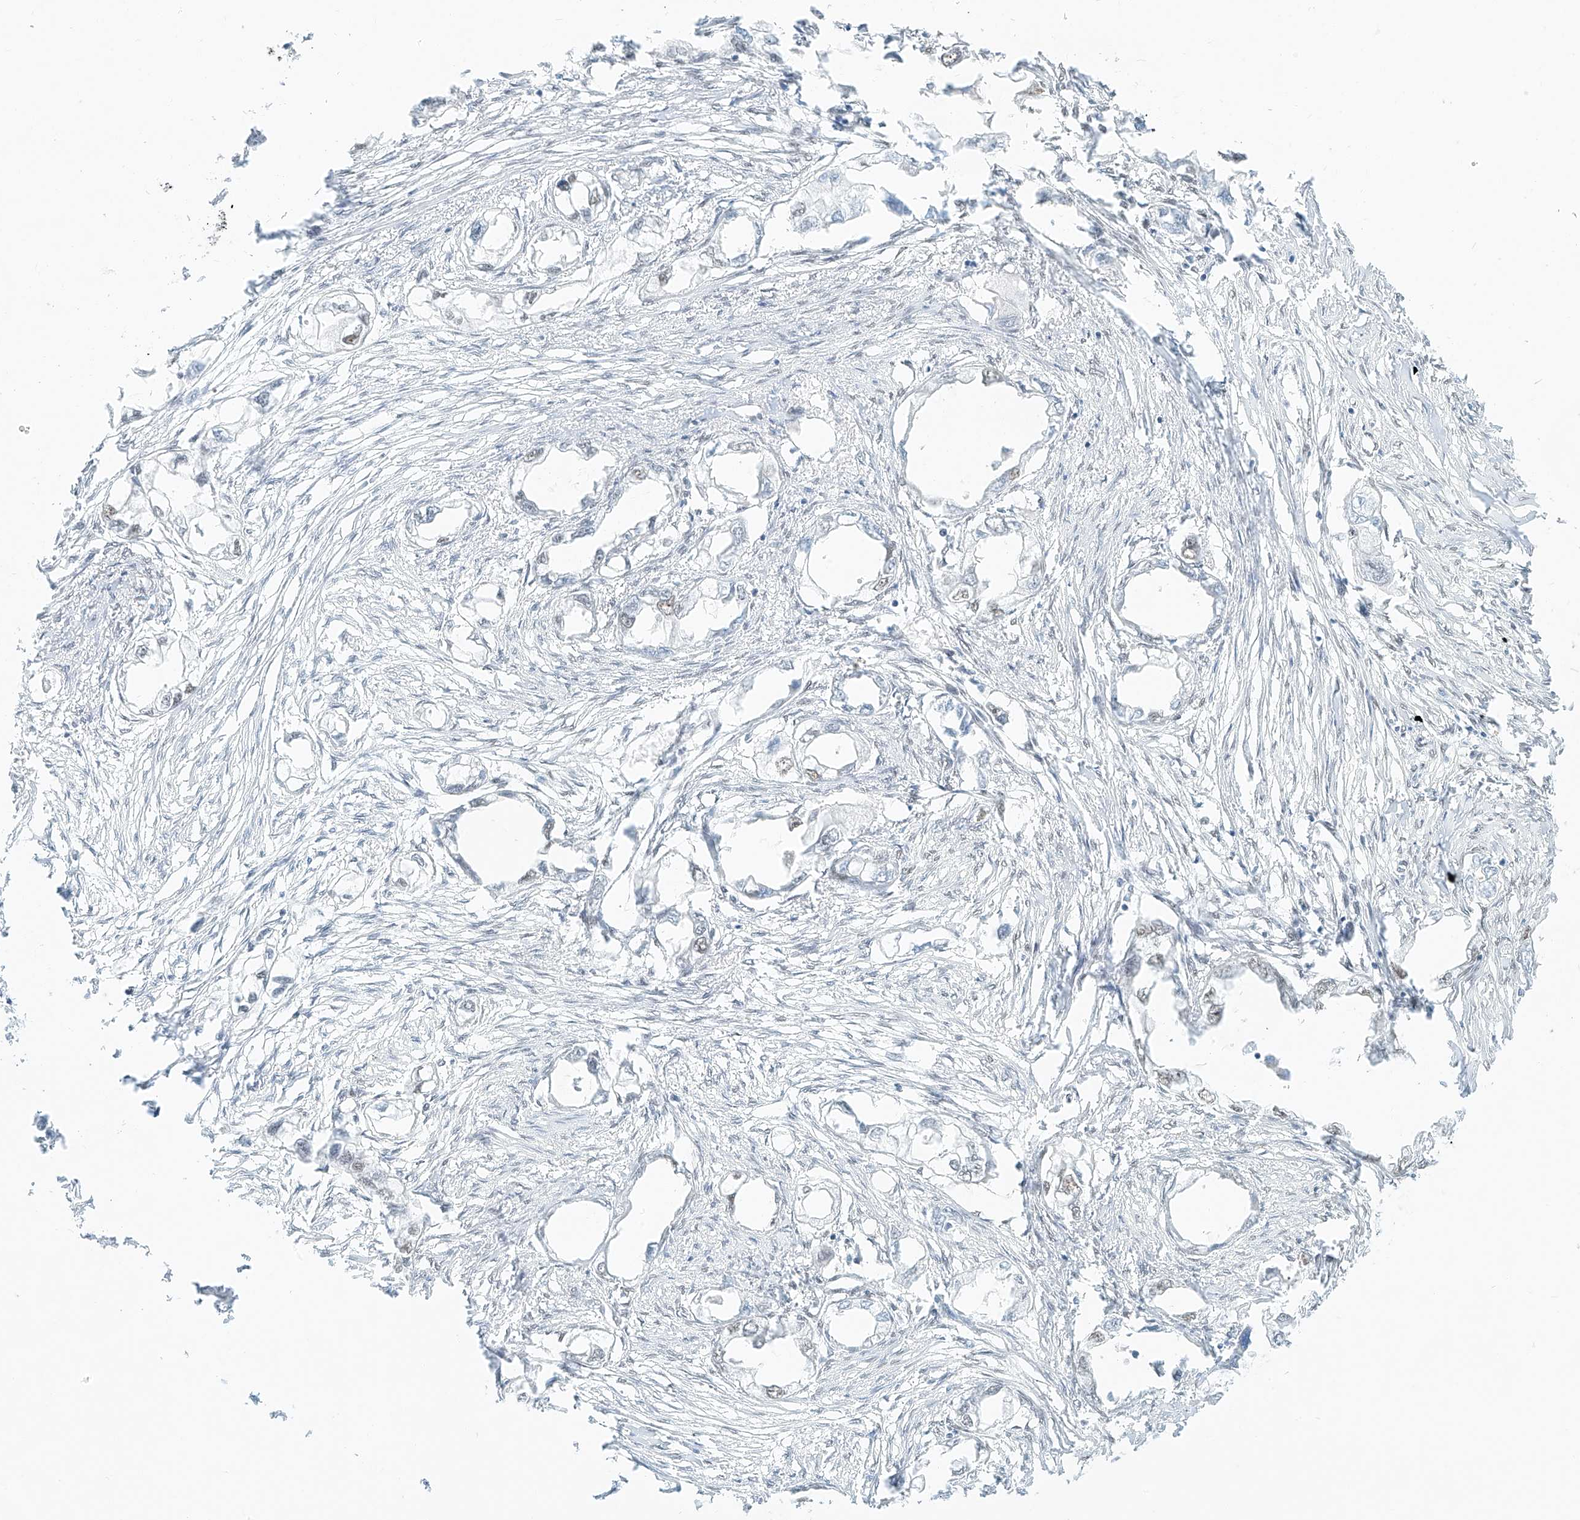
{"staining": {"intensity": "negative", "quantity": "none", "location": "none"}, "tissue": "endometrial cancer", "cell_type": "Tumor cells", "image_type": "cancer", "snomed": [{"axis": "morphology", "description": "Adenocarcinoma, NOS"}, {"axis": "morphology", "description": "Adenocarcinoma, metastatic, NOS"}, {"axis": "topography", "description": "Adipose tissue"}, {"axis": "topography", "description": "Endometrium"}], "caption": "An immunohistochemistry (IHC) photomicrograph of endometrial cancer (adenocarcinoma) is shown. There is no staining in tumor cells of endometrial cancer (adenocarcinoma).", "gene": "PGC", "patient": {"sex": "female", "age": 67}}